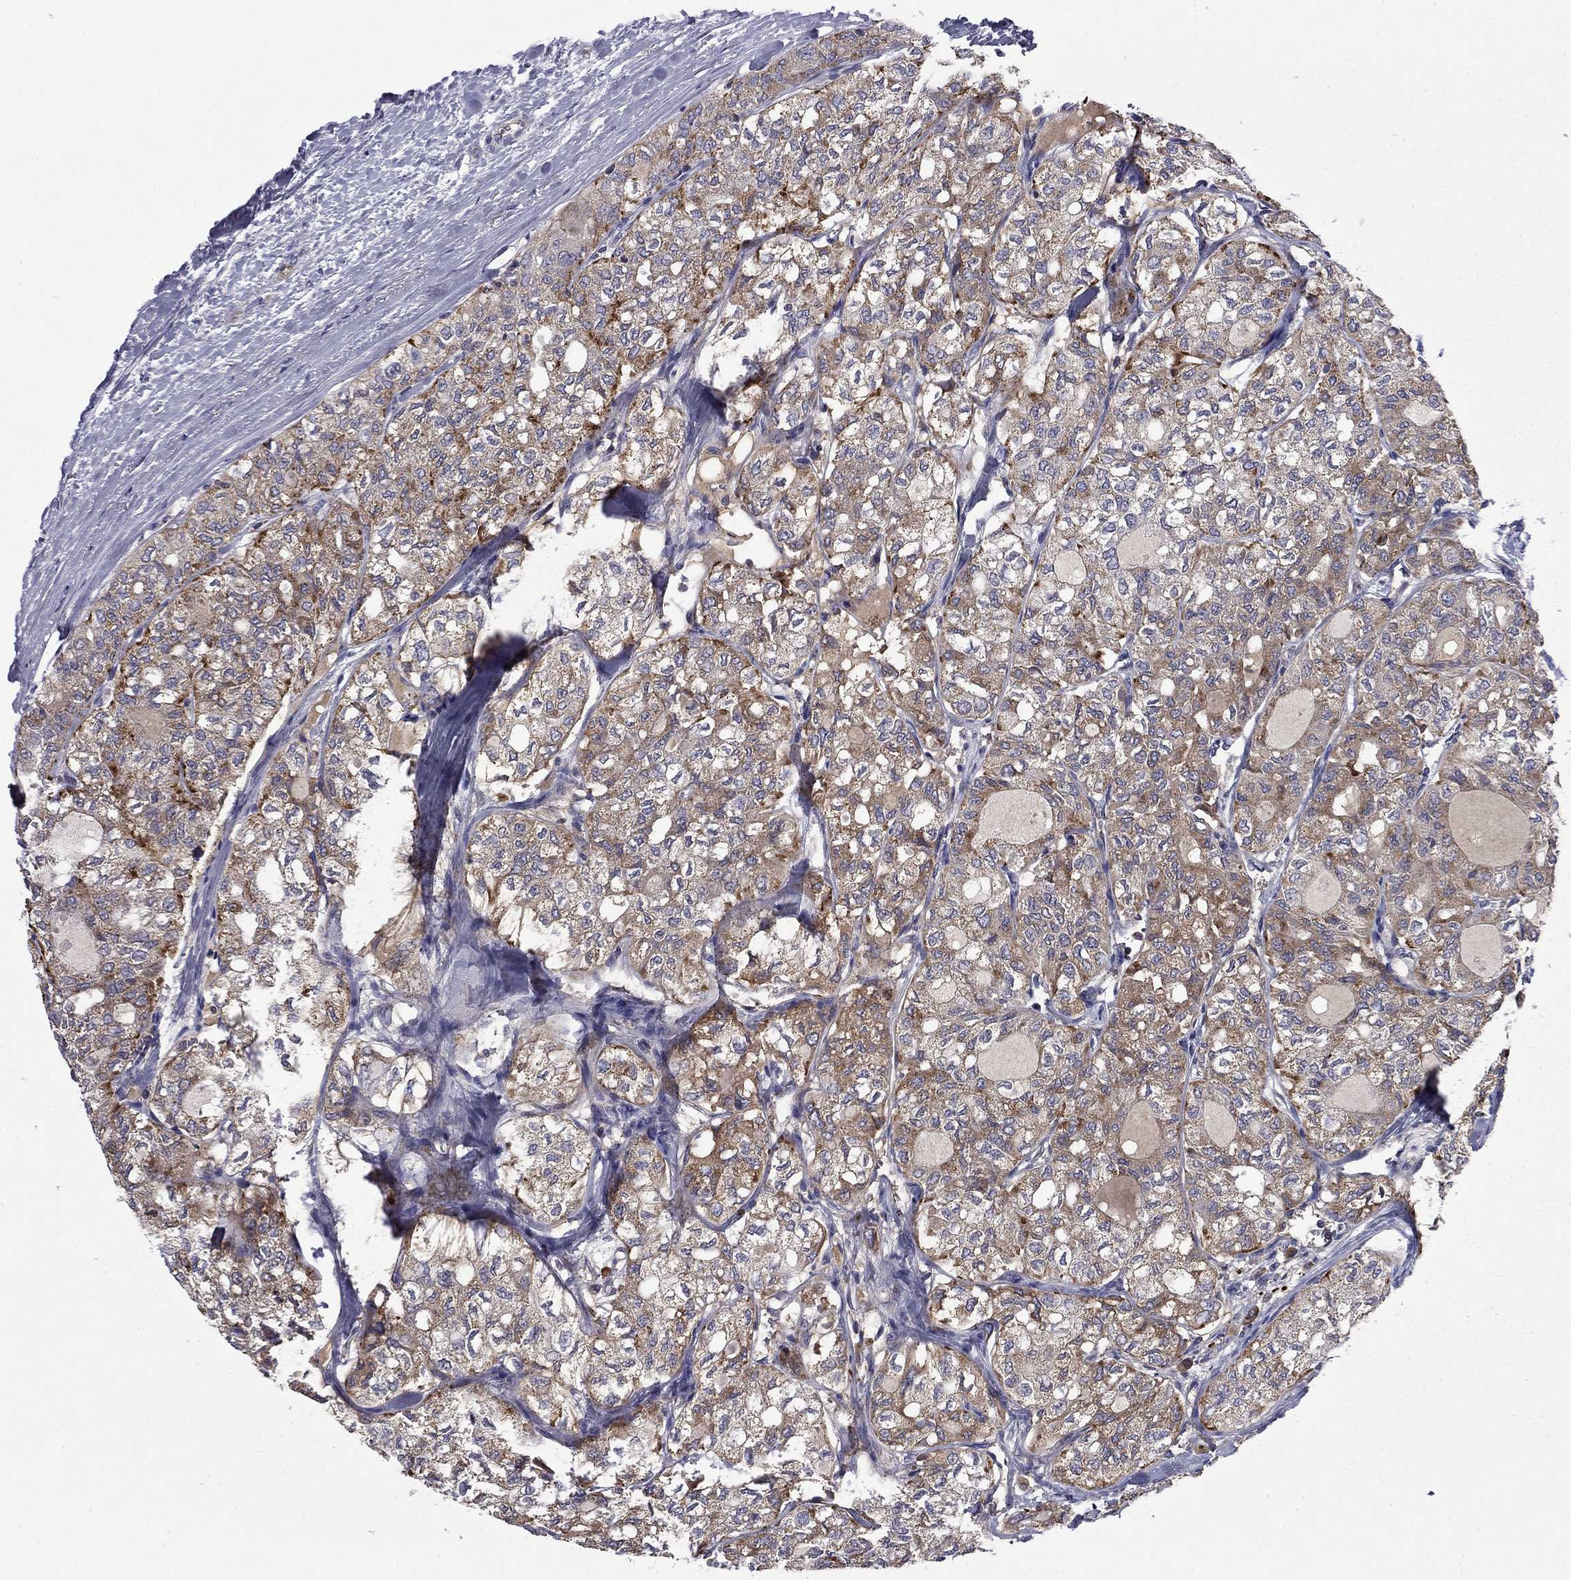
{"staining": {"intensity": "moderate", "quantity": "25%-75%", "location": "cytoplasmic/membranous"}, "tissue": "thyroid cancer", "cell_type": "Tumor cells", "image_type": "cancer", "snomed": [{"axis": "morphology", "description": "Follicular adenoma carcinoma, NOS"}, {"axis": "topography", "description": "Thyroid gland"}], "caption": "This photomicrograph demonstrates immunohistochemistry (IHC) staining of human thyroid cancer, with medium moderate cytoplasmic/membranous expression in about 25%-75% of tumor cells.", "gene": "CEACAM7", "patient": {"sex": "male", "age": 75}}